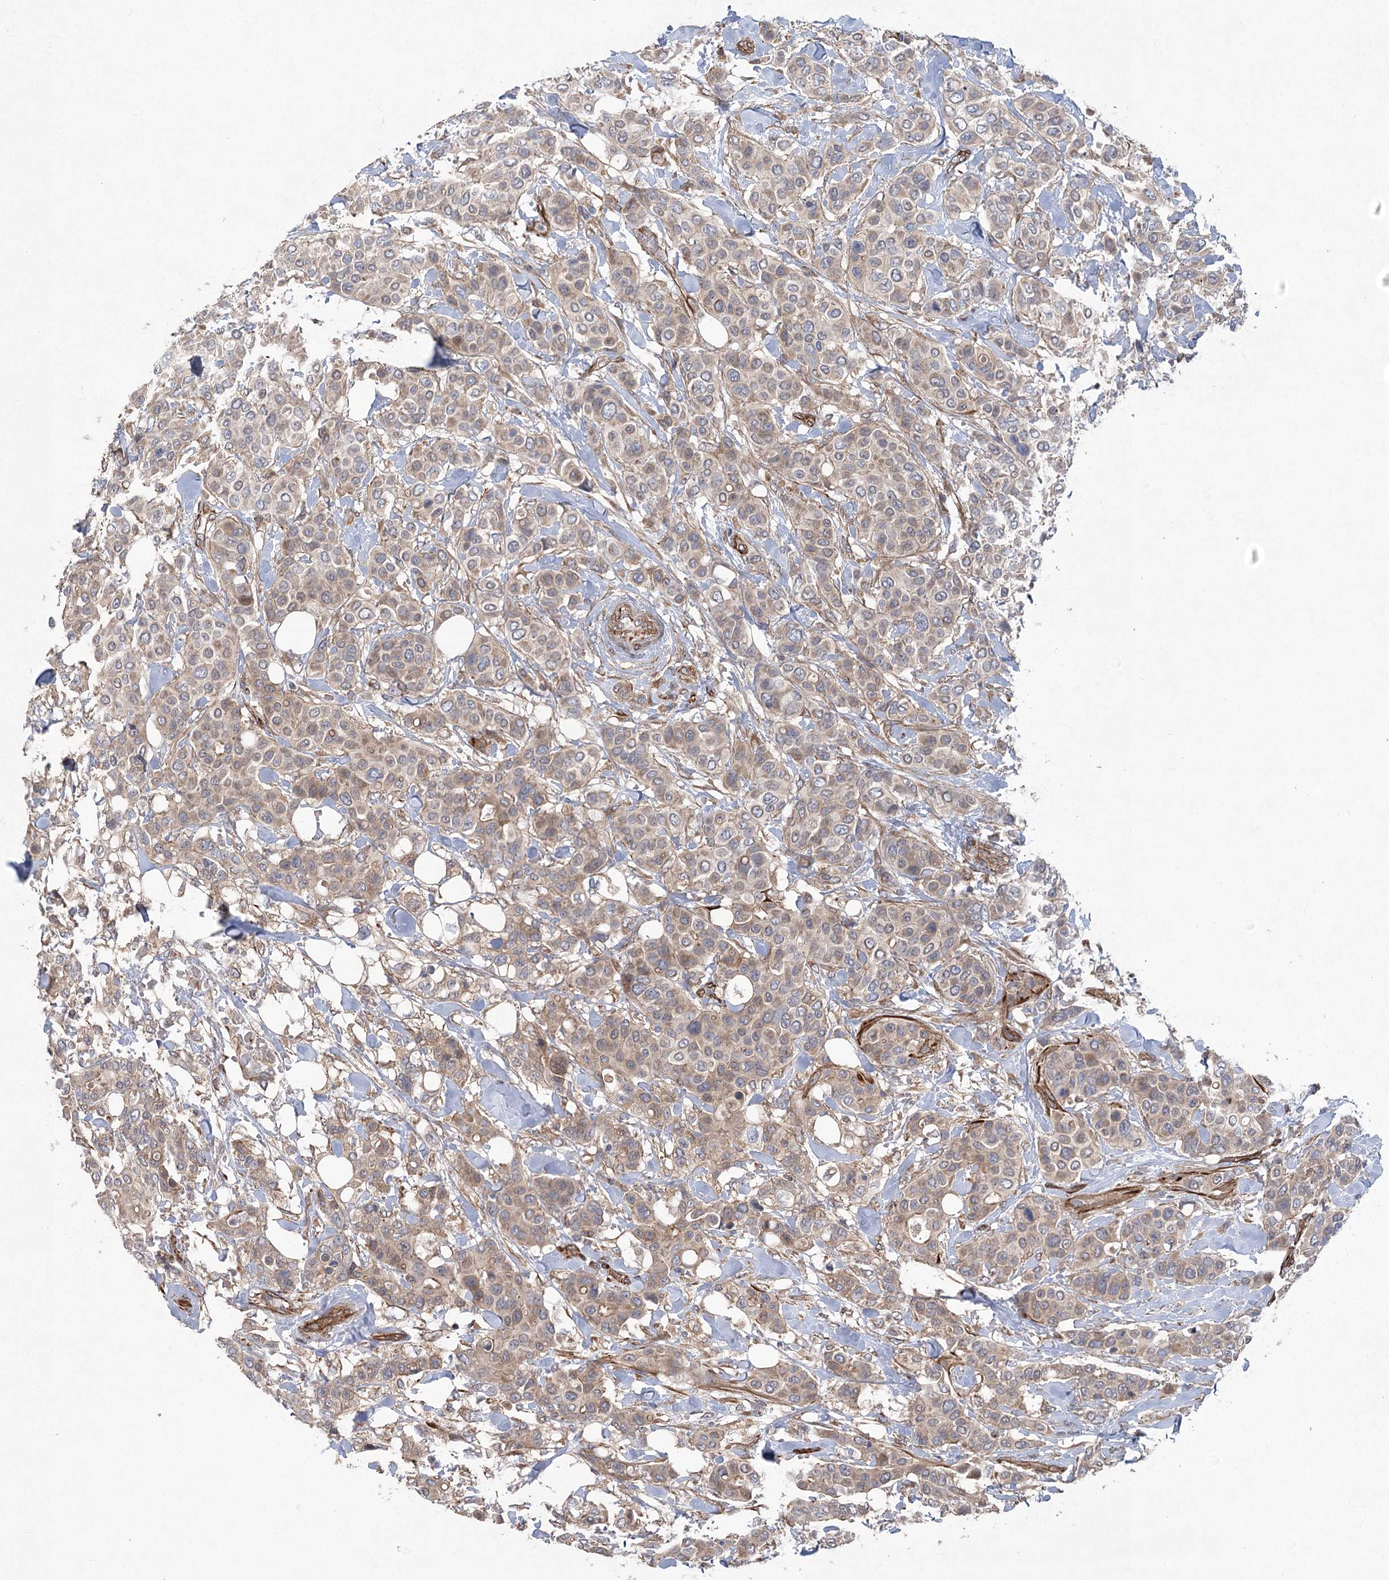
{"staining": {"intensity": "weak", "quantity": "25%-75%", "location": "cytoplasmic/membranous"}, "tissue": "breast cancer", "cell_type": "Tumor cells", "image_type": "cancer", "snomed": [{"axis": "morphology", "description": "Lobular carcinoma"}, {"axis": "topography", "description": "Breast"}], "caption": "This histopathology image exhibits immunohistochemistry staining of lobular carcinoma (breast), with low weak cytoplasmic/membranous staining in about 25%-75% of tumor cells.", "gene": "RWDD4", "patient": {"sex": "female", "age": 51}}